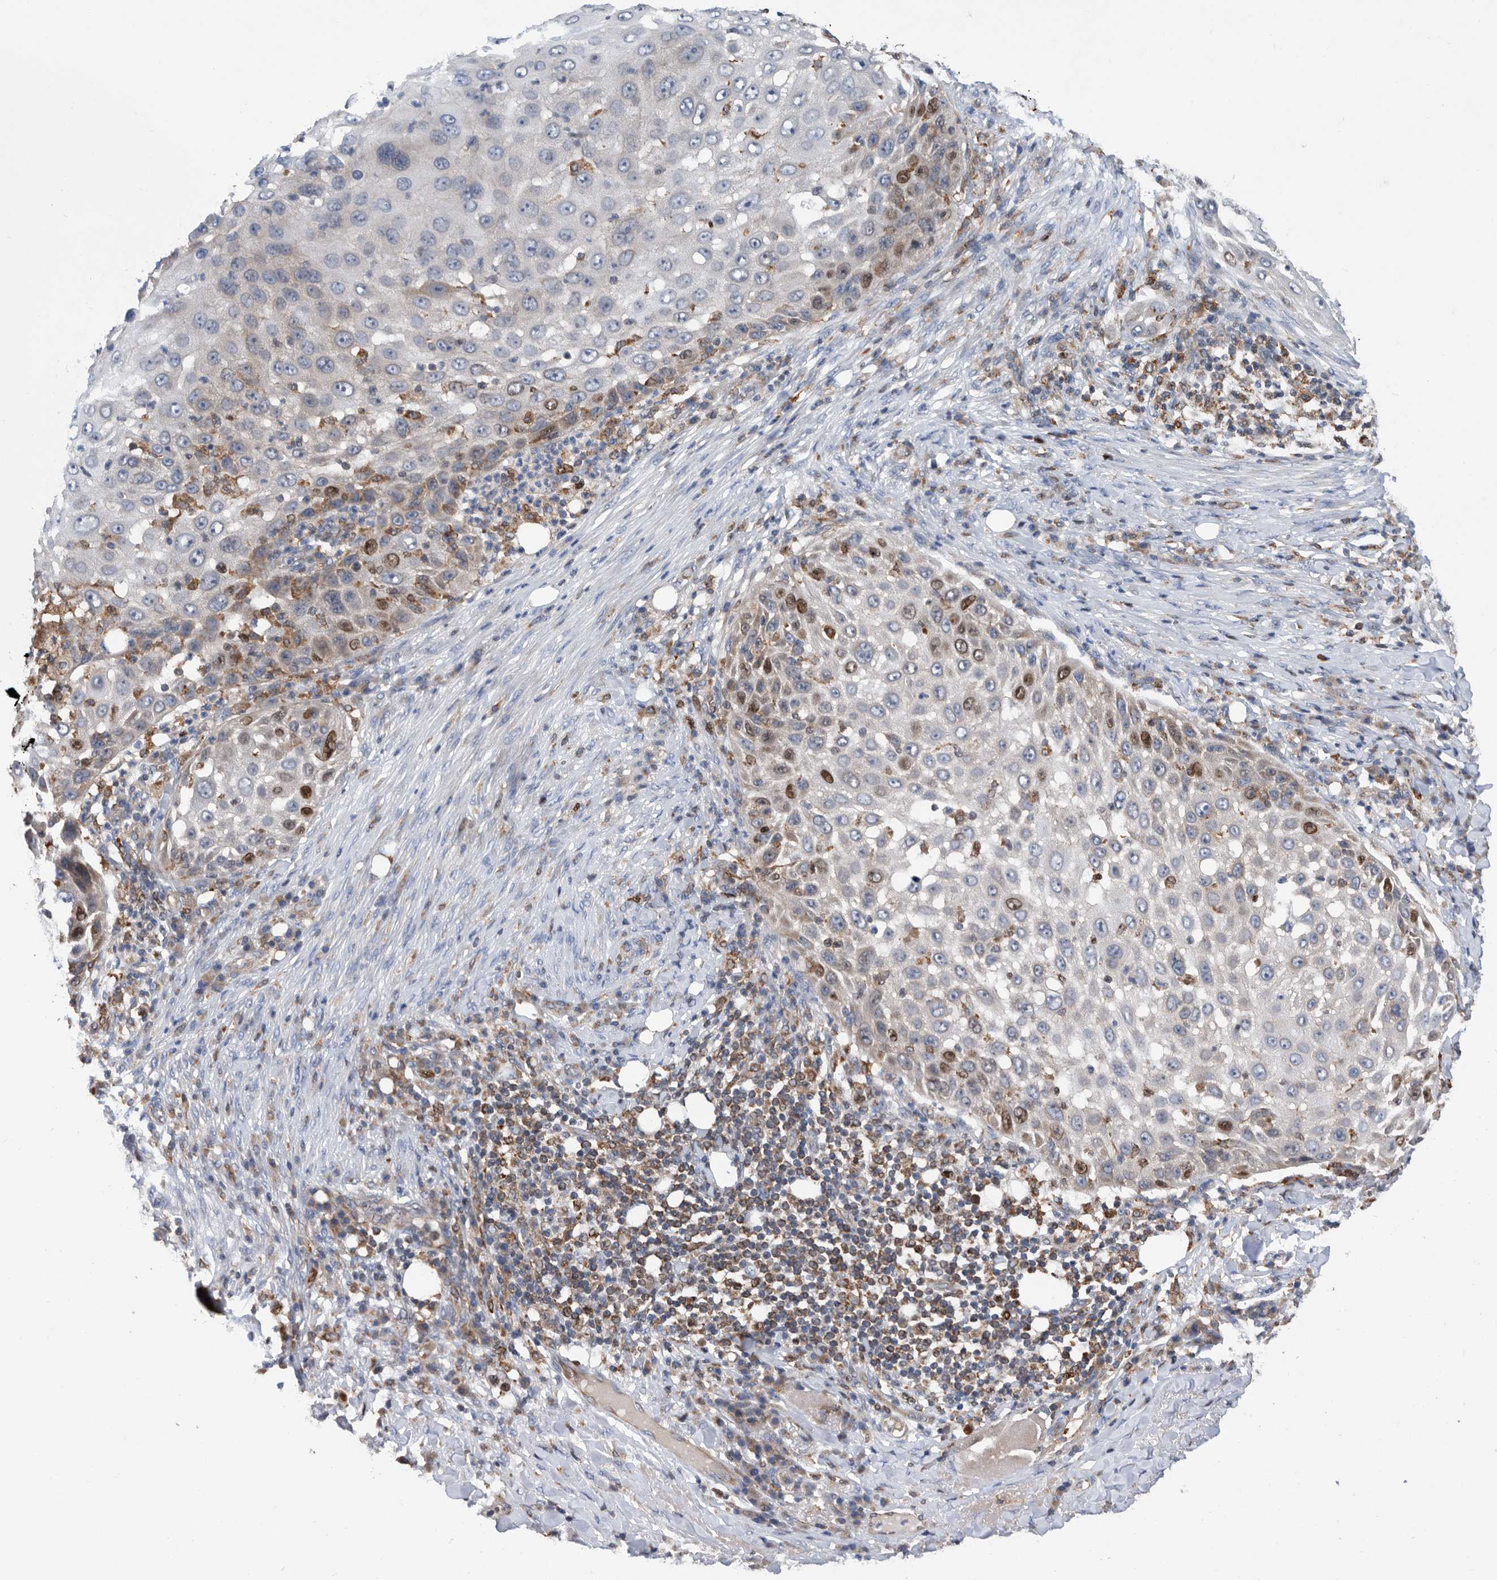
{"staining": {"intensity": "moderate", "quantity": "<25%", "location": "nuclear"}, "tissue": "skin cancer", "cell_type": "Tumor cells", "image_type": "cancer", "snomed": [{"axis": "morphology", "description": "Squamous cell carcinoma, NOS"}, {"axis": "topography", "description": "Skin"}], "caption": "High-magnification brightfield microscopy of squamous cell carcinoma (skin) stained with DAB (3,3'-diaminobenzidine) (brown) and counterstained with hematoxylin (blue). tumor cells exhibit moderate nuclear expression is present in approximately<25% of cells.", "gene": "ATAD2", "patient": {"sex": "female", "age": 44}}